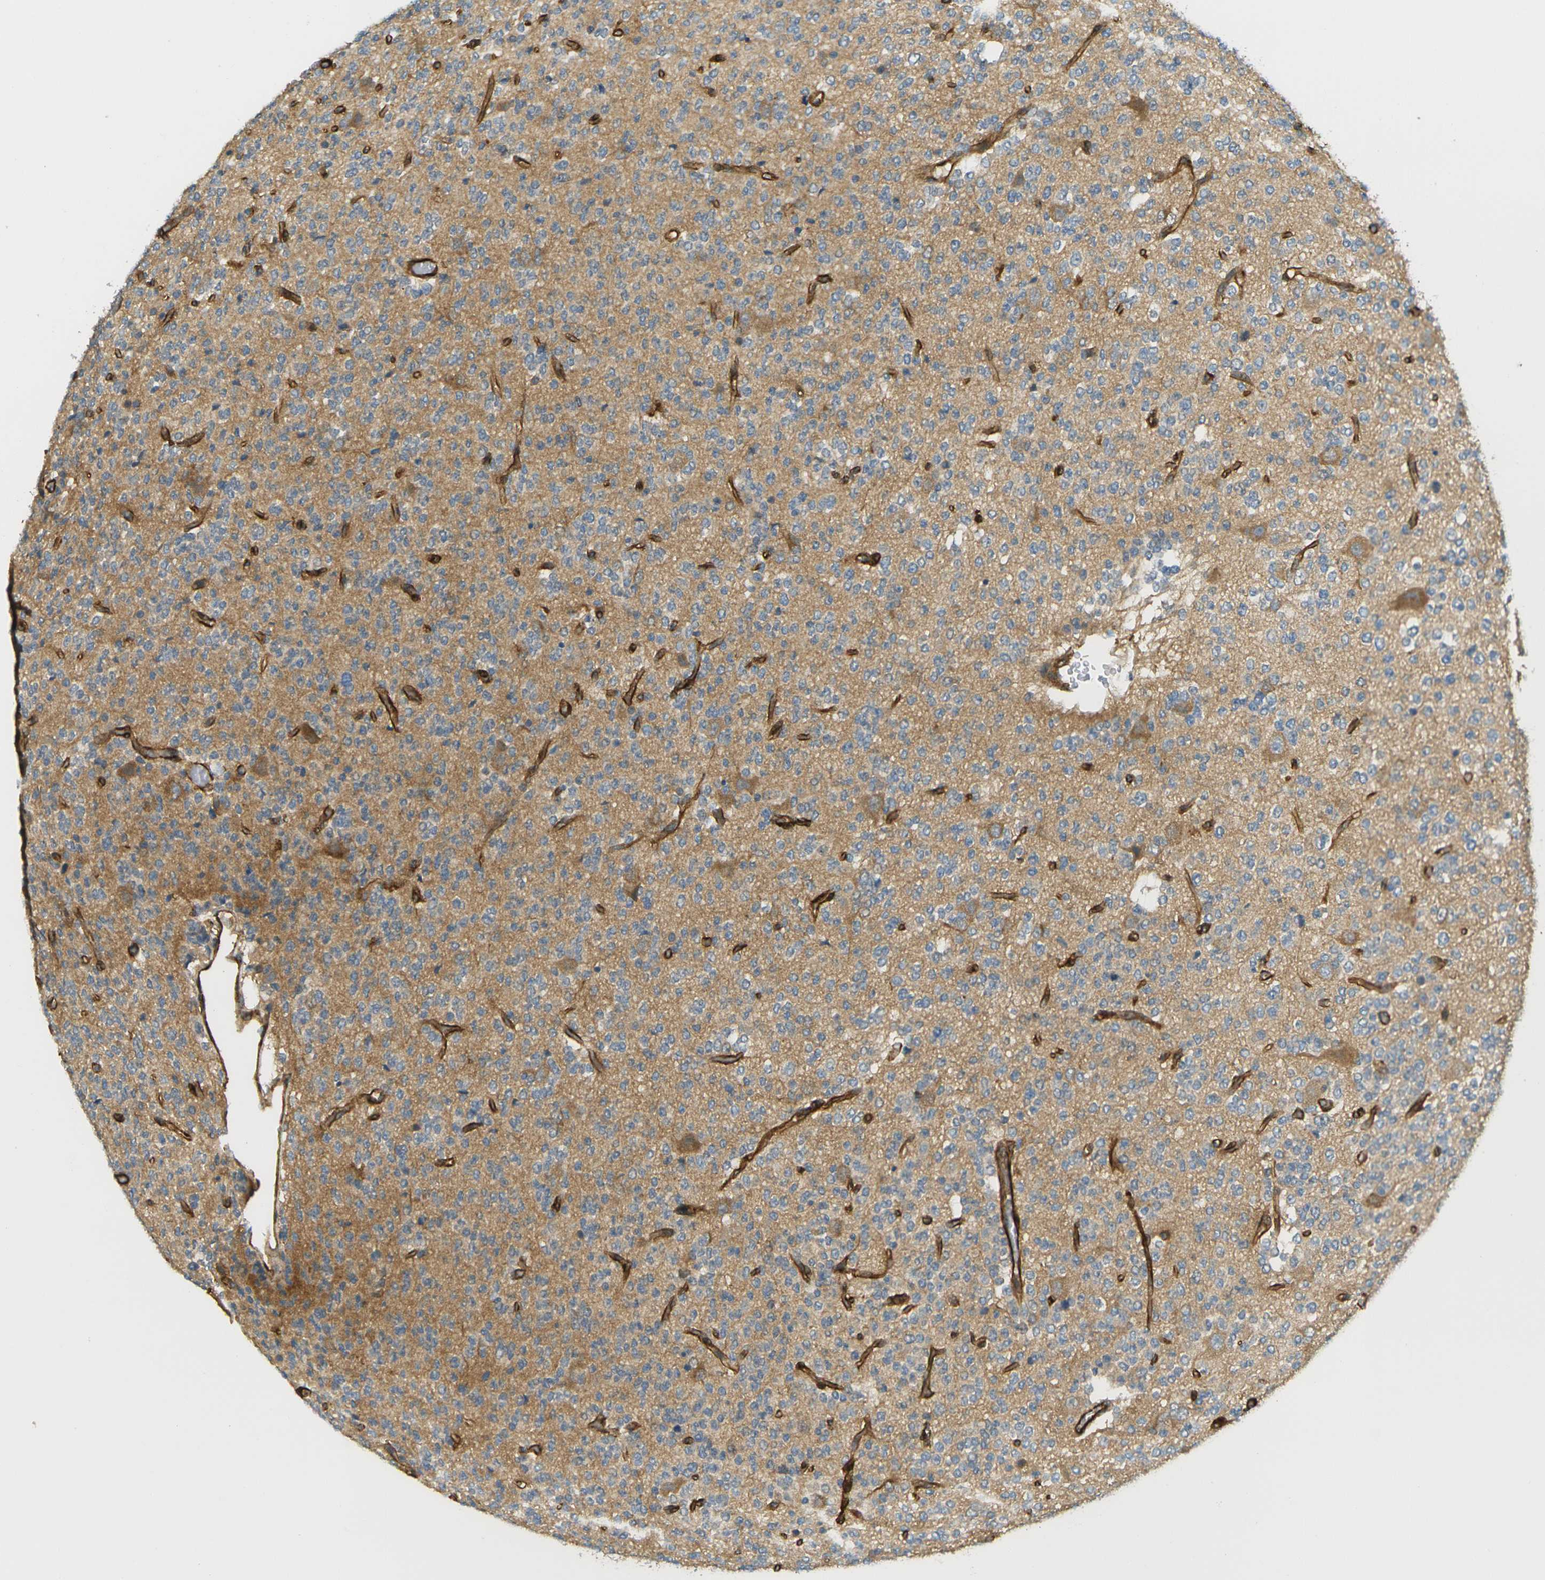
{"staining": {"intensity": "moderate", "quantity": ">75%", "location": "cytoplasmic/membranous"}, "tissue": "glioma", "cell_type": "Tumor cells", "image_type": "cancer", "snomed": [{"axis": "morphology", "description": "Glioma, malignant, Low grade"}, {"axis": "topography", "description": "Brain"}], "caption": "Moderate cytoplasmic/membranous positivity for a protein is seen in approximately >75% of tumor cells of malignant glioma (low-grade) using immunohistochemistry.", "gene": "CYTH3", "patient": {"sex": "male", "age": 38}}